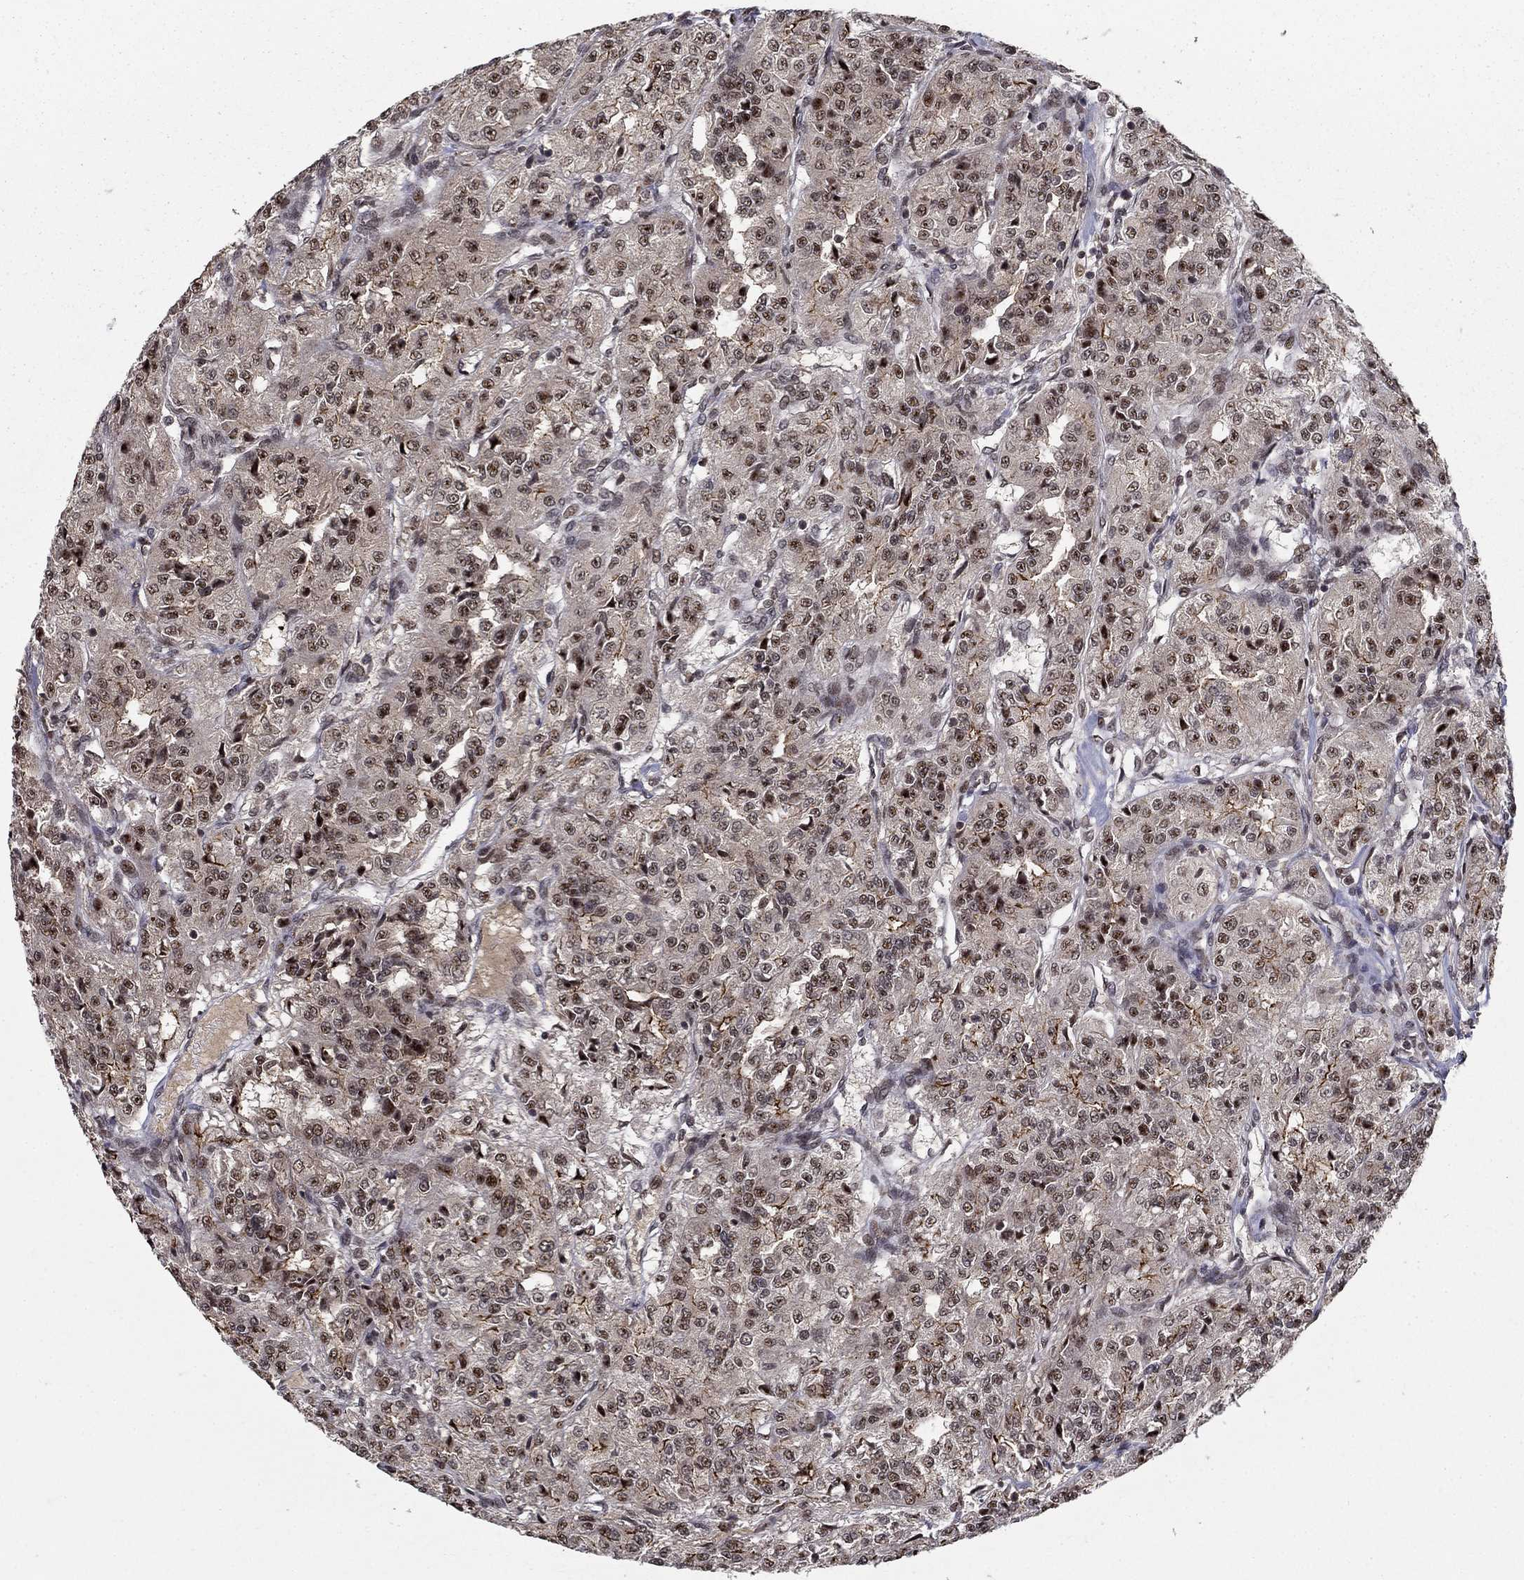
{"staining": {"intensity": "moderate", "quantity": "<25%", "location": "nuclear"}, "tissue": "renal cancer", "cell_type": "Tumor cells", "image_type": "cancer", "snomed": [{"axis": "morphology", "description": "Adenocarcinoma, NOS"}, {"axis": "topography", "description": "Kidney"}], "caption": "Protein expression analysis of renal cancer (adenocarcinoma) displays moderate nuclear staining in approximately <25% of tumor cells.", "gene": "CDCA7L", "patient": {"sex": "female", "age": 63}}